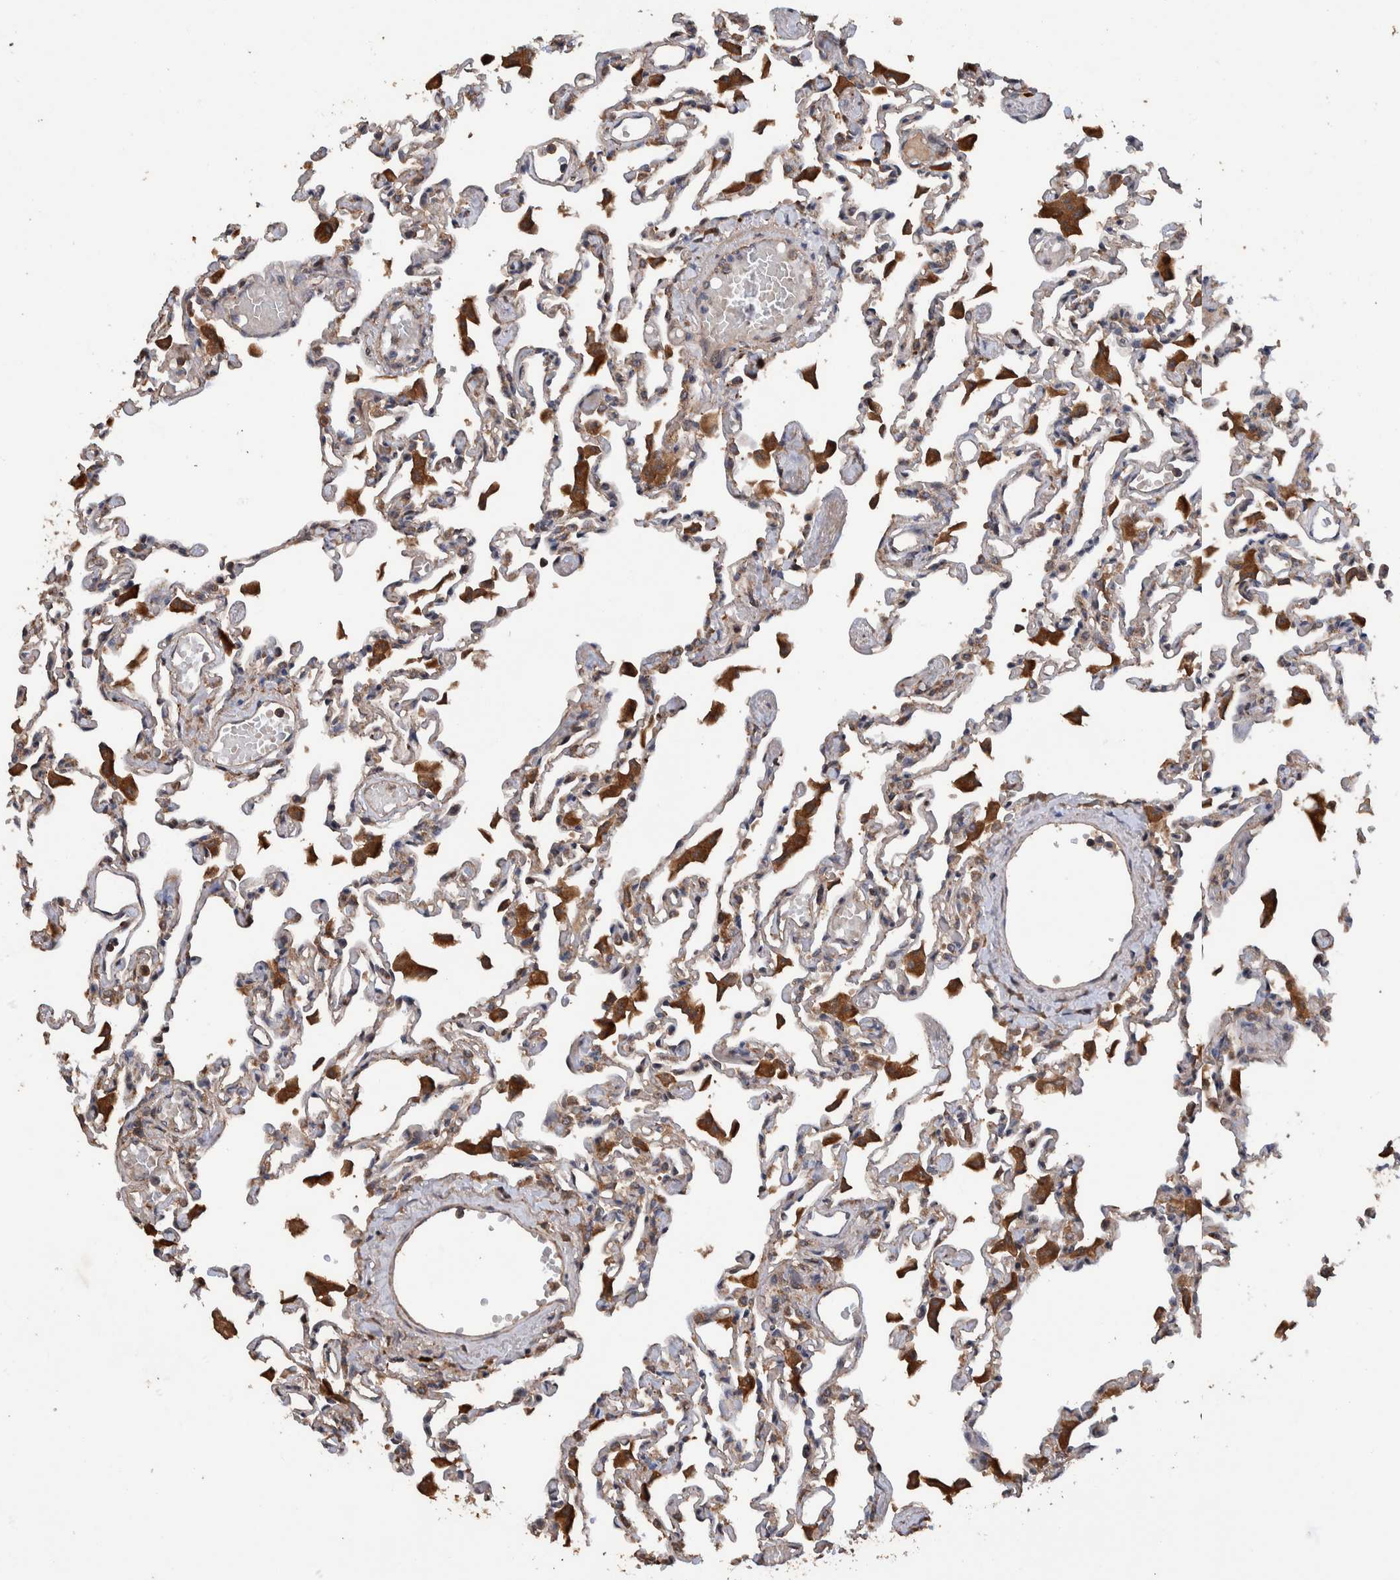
{"staining": {"intensity": "moderate", "quantity": "25%-75%", "location": "cytoplasmic/membranous"}, "tissue": "lung", "cell_type": "Alveolar cells", "image_type": "normal", "snomed": [{"axis": "morphology", "description": "Normal tissue, NOS"}, {"axis": "topography", "description": "Bronchus"}, {"axis": "topography", "description": "Lung"}], "caption": "Lung stained for a protein reveals moderate cytoplasmic/membranous positivity in alveolar cells. (IHC, brightfield microscopy, high magnification).", "gene": "ENSG00000251537", "patient": {"sex": "female", "age": 49}}